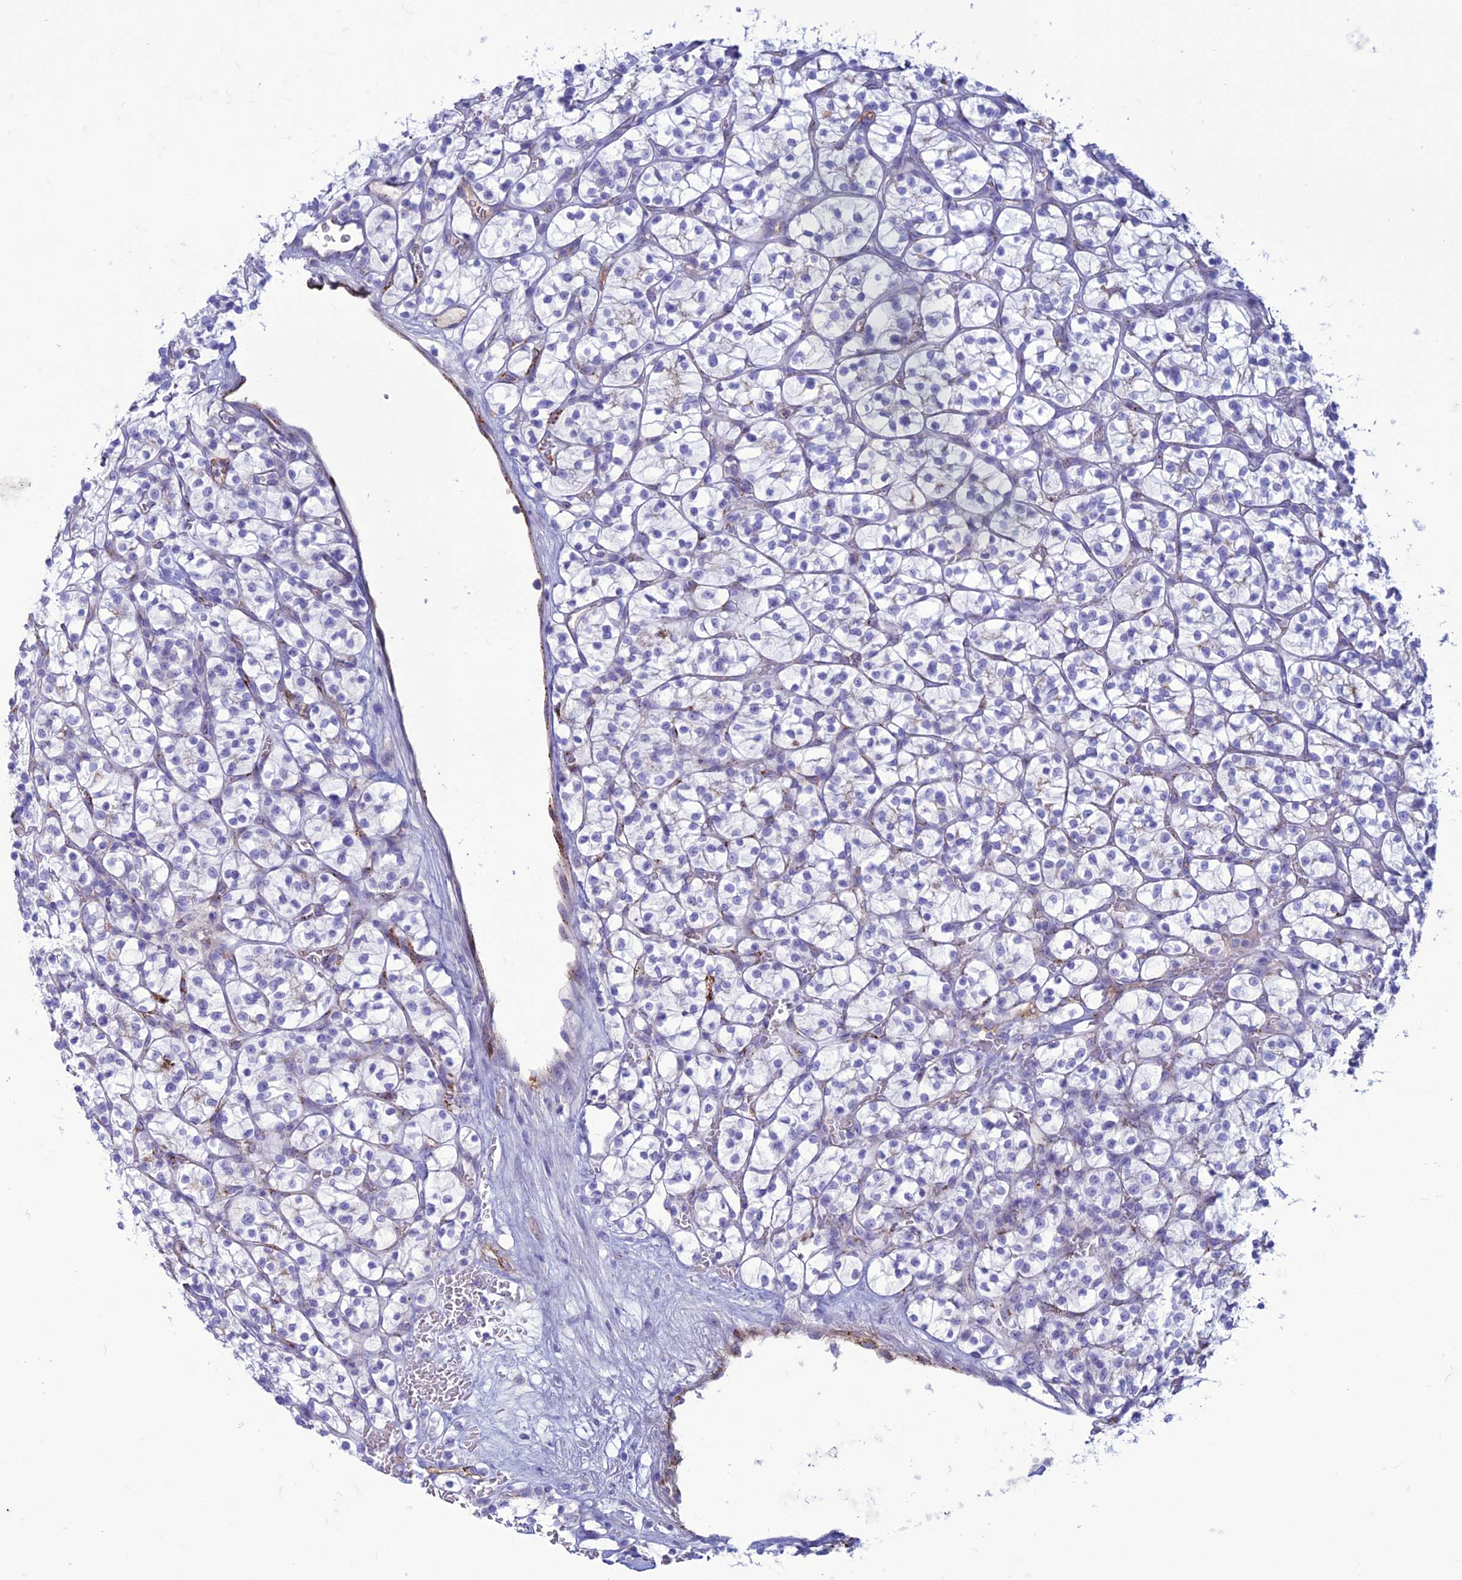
{"staining": {"intensity": "negative", "quantity": "none", "location": "none"}, "tissue": "renal cancer", "cell_type": "Tumor cells", "image_type": "cancer", "snomed": [{"axis": "morphology", "description": "Adenocarcinoma, NOS"}, {"axis": "topography", "description": "Kidney"}], "caption": "A micrograph of human renal cancer is negative for staining in tumor cells. The staining was performed using DAB to visualize the protein expression in brown, while the nuclei were stained in blue with hematoxylin (Magnification: 20x).", "gene": "CDC42EP5", "patient": {"sex": "female", "age": 64}}